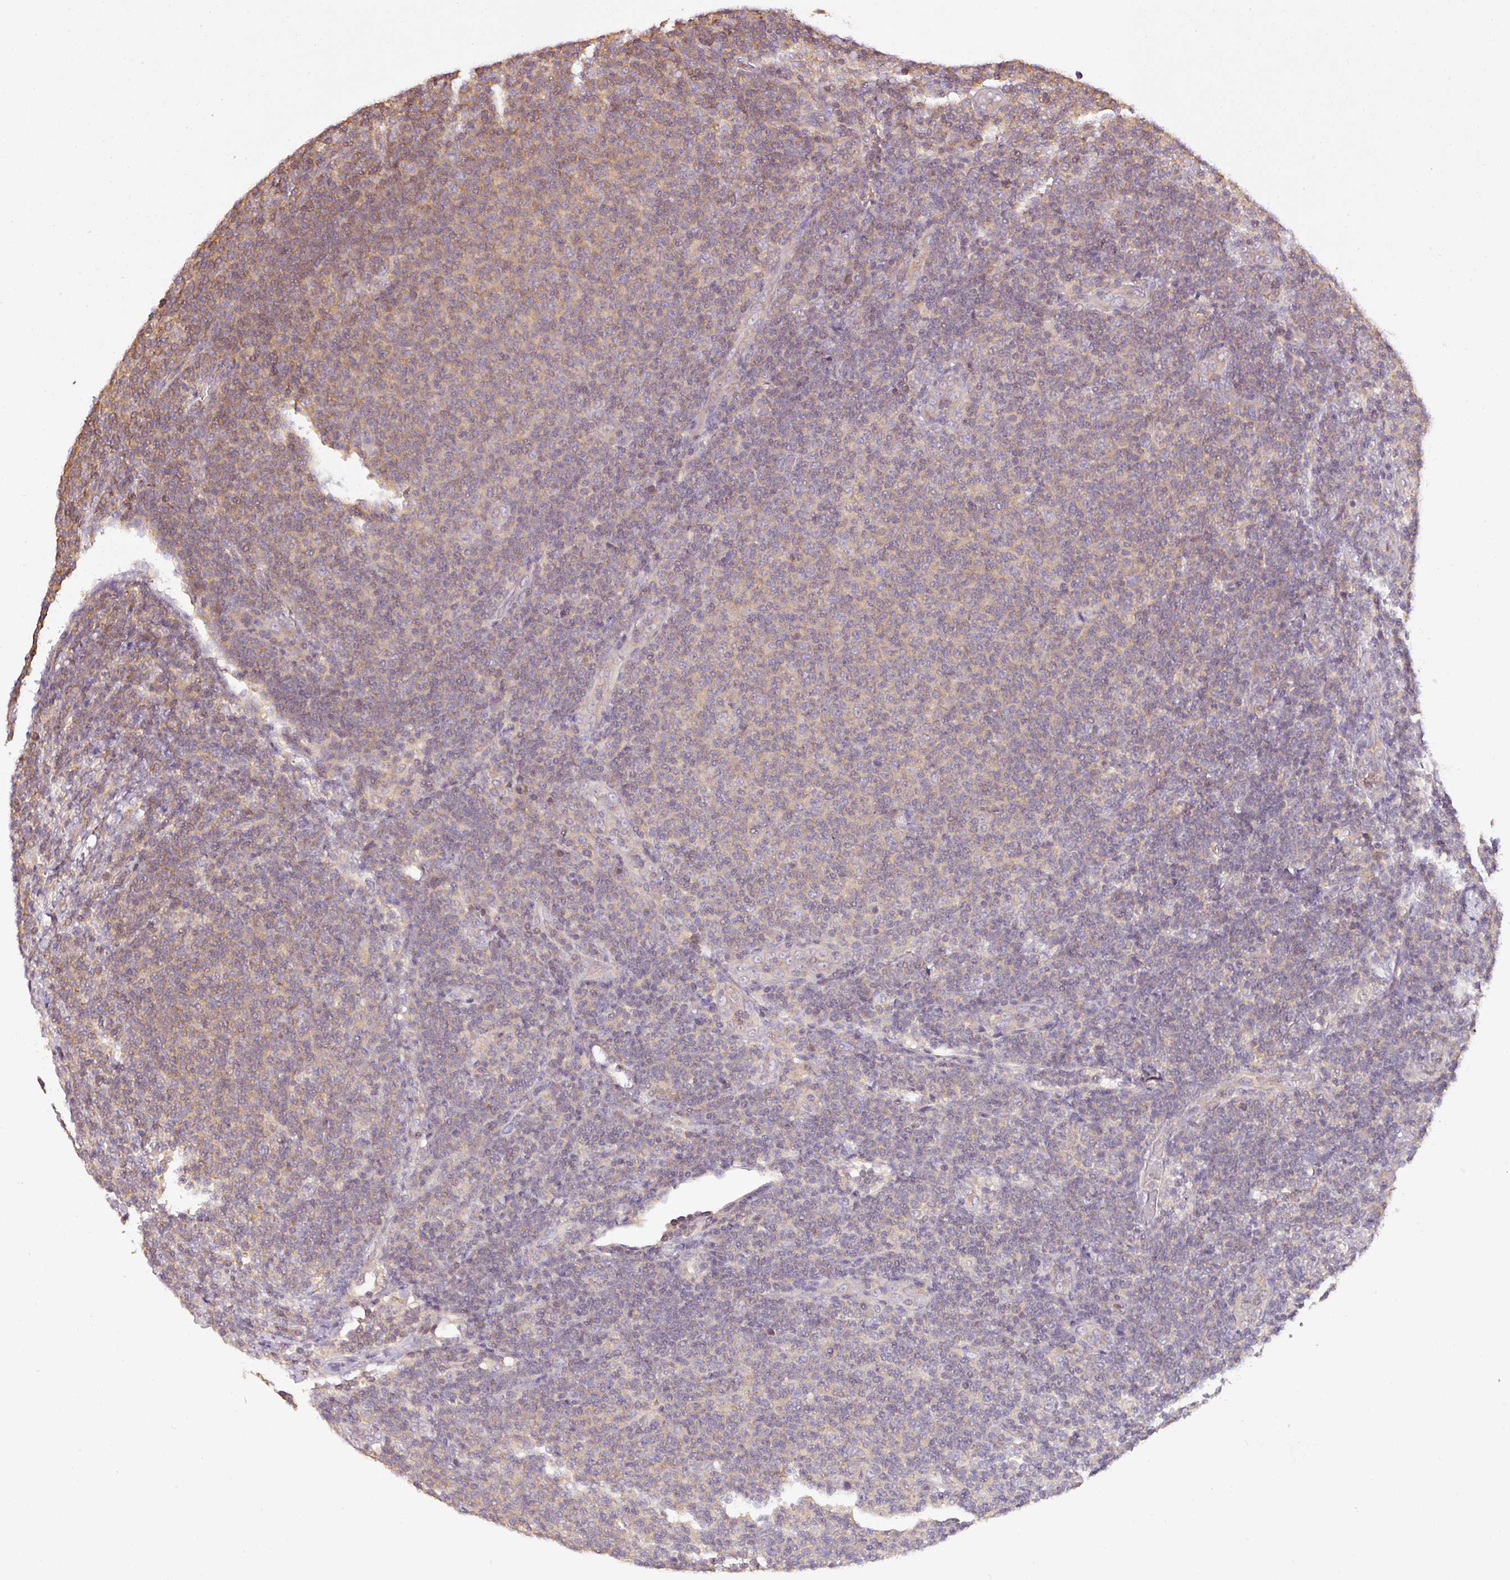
{"staining": {"intensity": "weak", "quantity": "<25%", "location": "cytoplasmic/membranous"}, "tissue": "lymphoma", "cell_type": "Tumor cells", "image_type": "cancer", "snomed": [{"axis": "morphology", "description": "Malignant lymphoma, non-Hodgkin's type, Low grade"}, {"axis": "topography", "description": "Lymph node"}], "caption": "Tumor cells are negative for brown protein staining in lymphoma.", "gene": "TCL1B", "patient": {"sex": "male", "age": 66}}